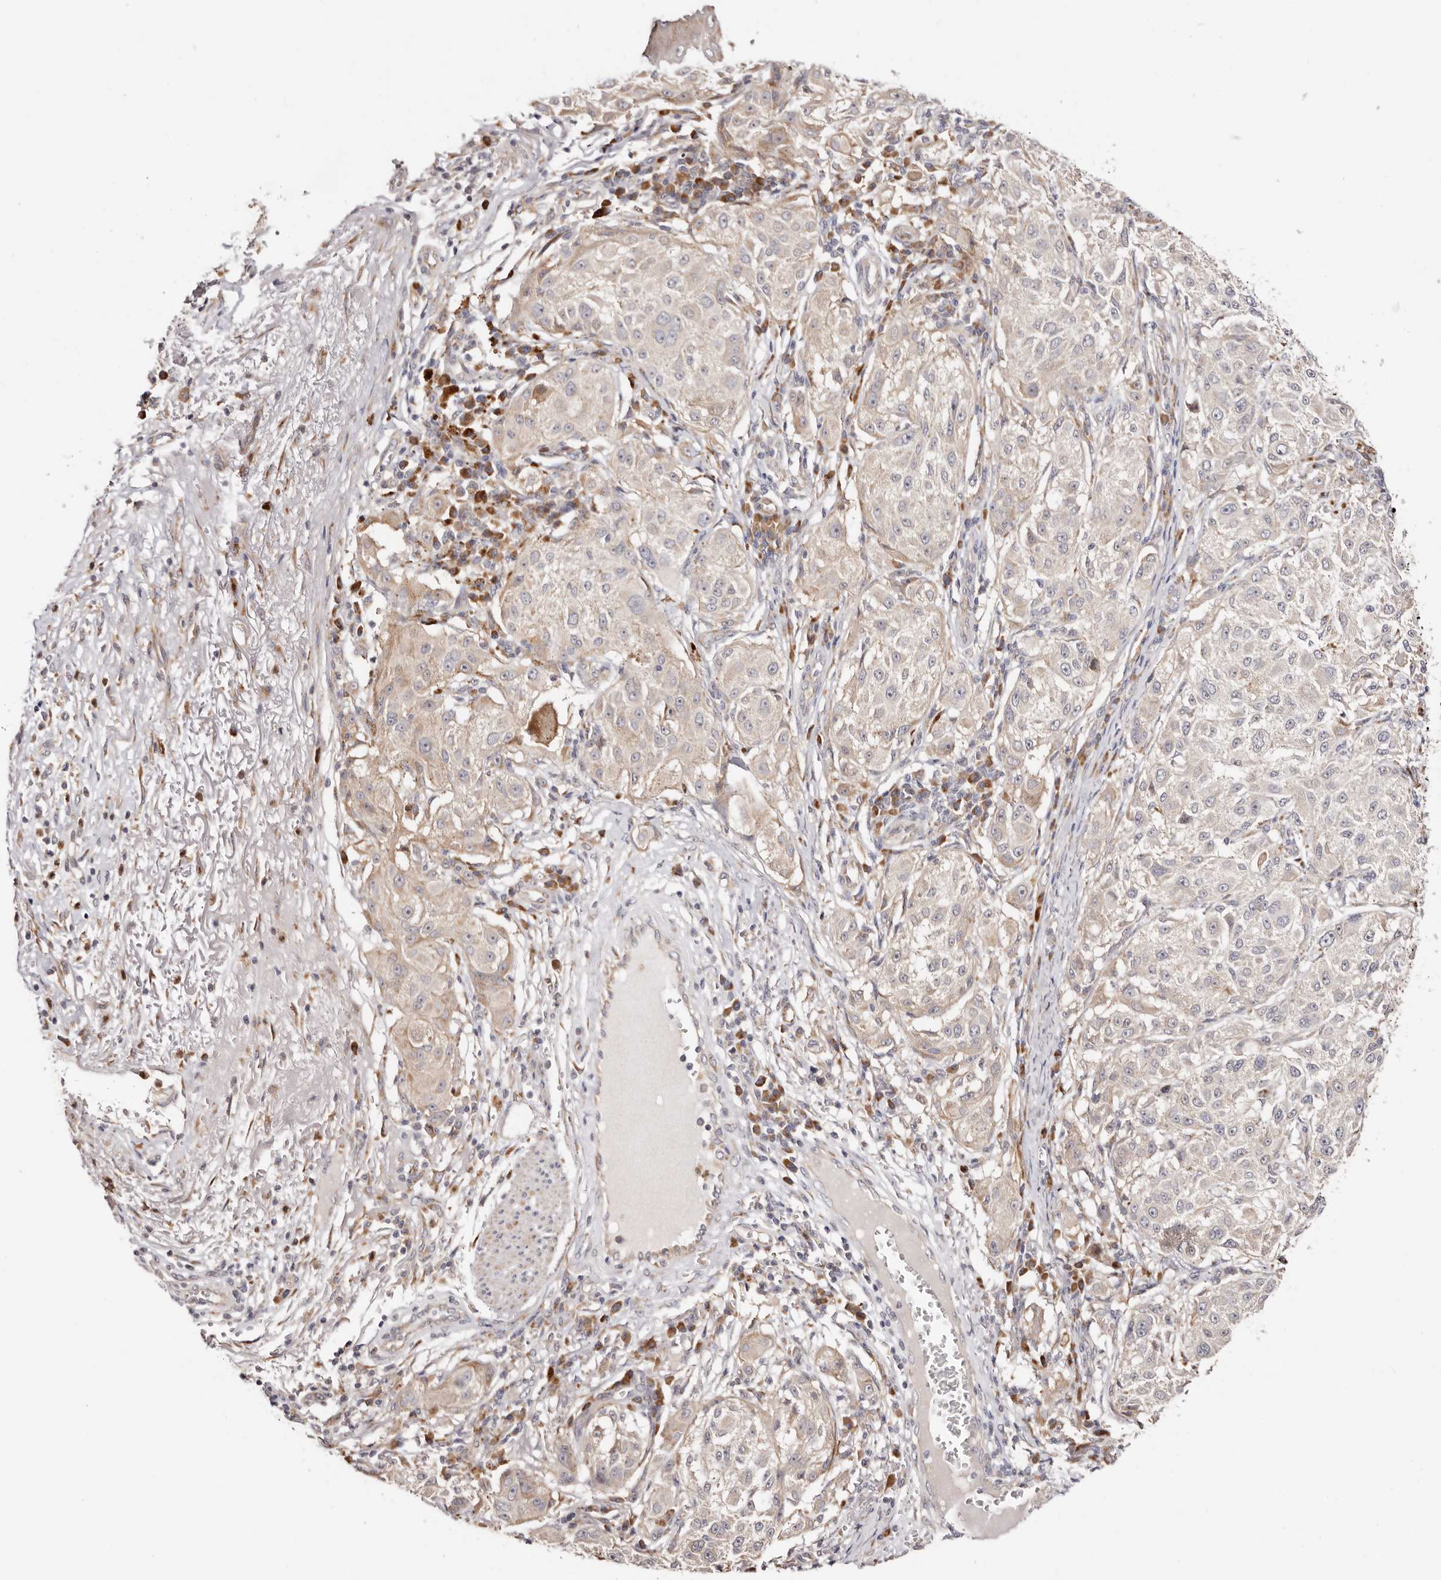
{"staining": {"intensity": "weak", "quantity": "<25%", "location": "cytoplasmic/membranous"}, "tissue": "melanoma", "cell_type": "Tumor cells", "image_type": "cancer", "snomed": [{"axis": "morphology", "description": "Necrosis, NOS"}, {"axis": "morphology", "description": "Malignant melanoma, NOS"}, {"axis": "topography", "description": "Skin"}], "caption": "There is no significant staining in tumor cells of melanoma.", "gene": "BCL2L15", "patient": {"sex": "female", "age": 87}}